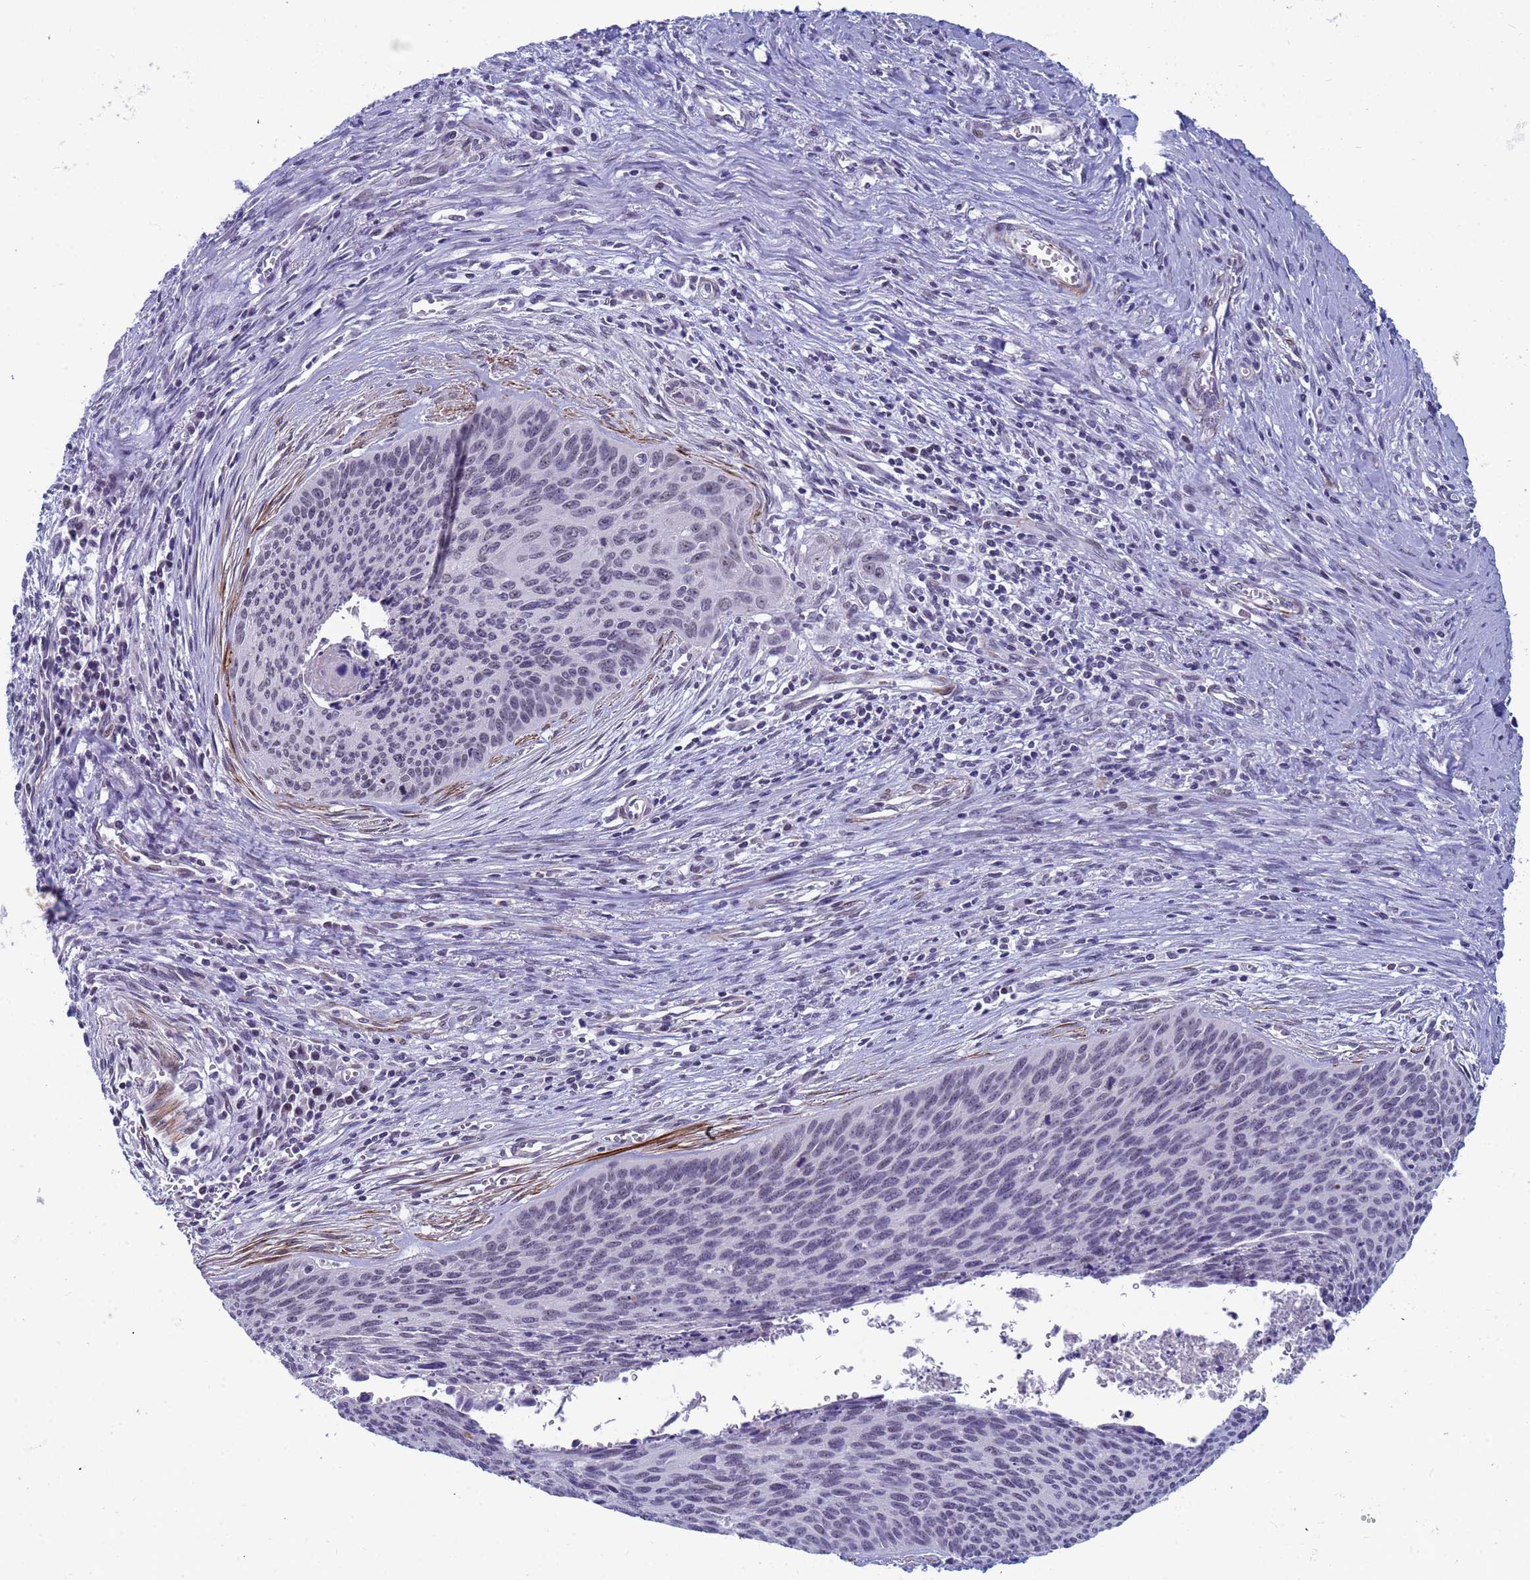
{"staining": {"intensity": "weak", "quantity": "<25%", "location": "nuclear"}, "tissue": "cervical cancer", "cell_type": "Tumor cells", "image_type": "cancer", "snomed": [{"axis": "morphology", "description": "Squamous cell carcinoma, NOS"}, {"axis": "topography", "description": "Cervix"}], "caption": "Protein analysis of cervical cancer exhibits no significant positivity in tumor cells.", "gene": "CXorf65", "patient": {"sex": "female", "age": 55}}